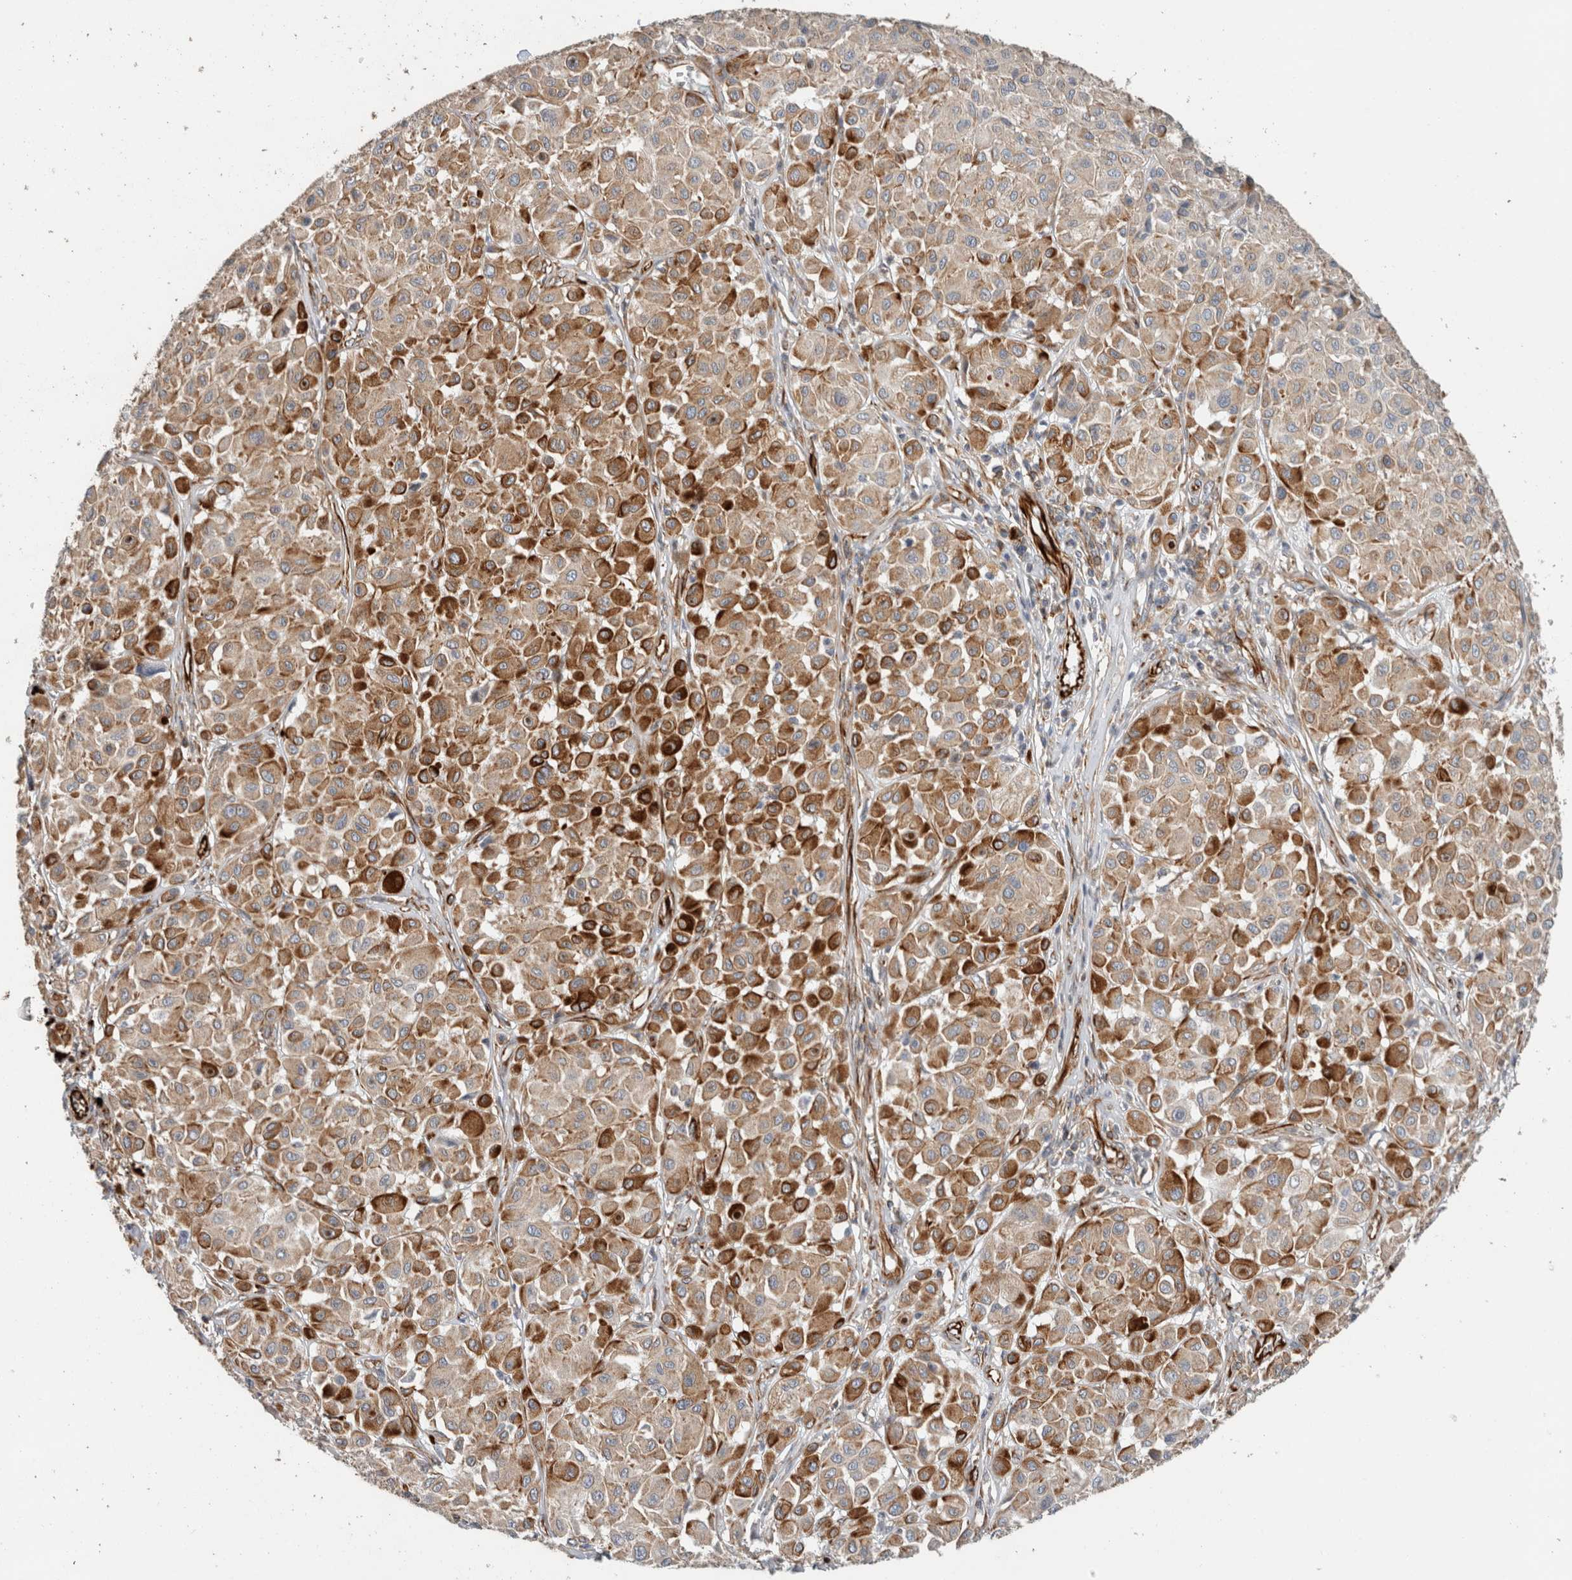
{"staining": {"intensity": "moderate", "quantity": "25%-75%", "location": "cytoplasmic/membranous"}, "tissue": "melanoma", "cell_type": "Tumor cells", "image_type": "cancer", "snomed": [{"axis": "morphology", "description": "Malignant melanoma, Metastatic site"}, {"axis": "topography", "description": "Soft tissue"}], "caption": "Immunohistochemistry (IHC) (DAB) staining of malignant melanoma (metastatic site) shows moderate cytoplasmic/membranous protein expression in about 25%-75% of tumor cells.", "gene": "LY86", "patient": {"sex": "male", "age": 41}}